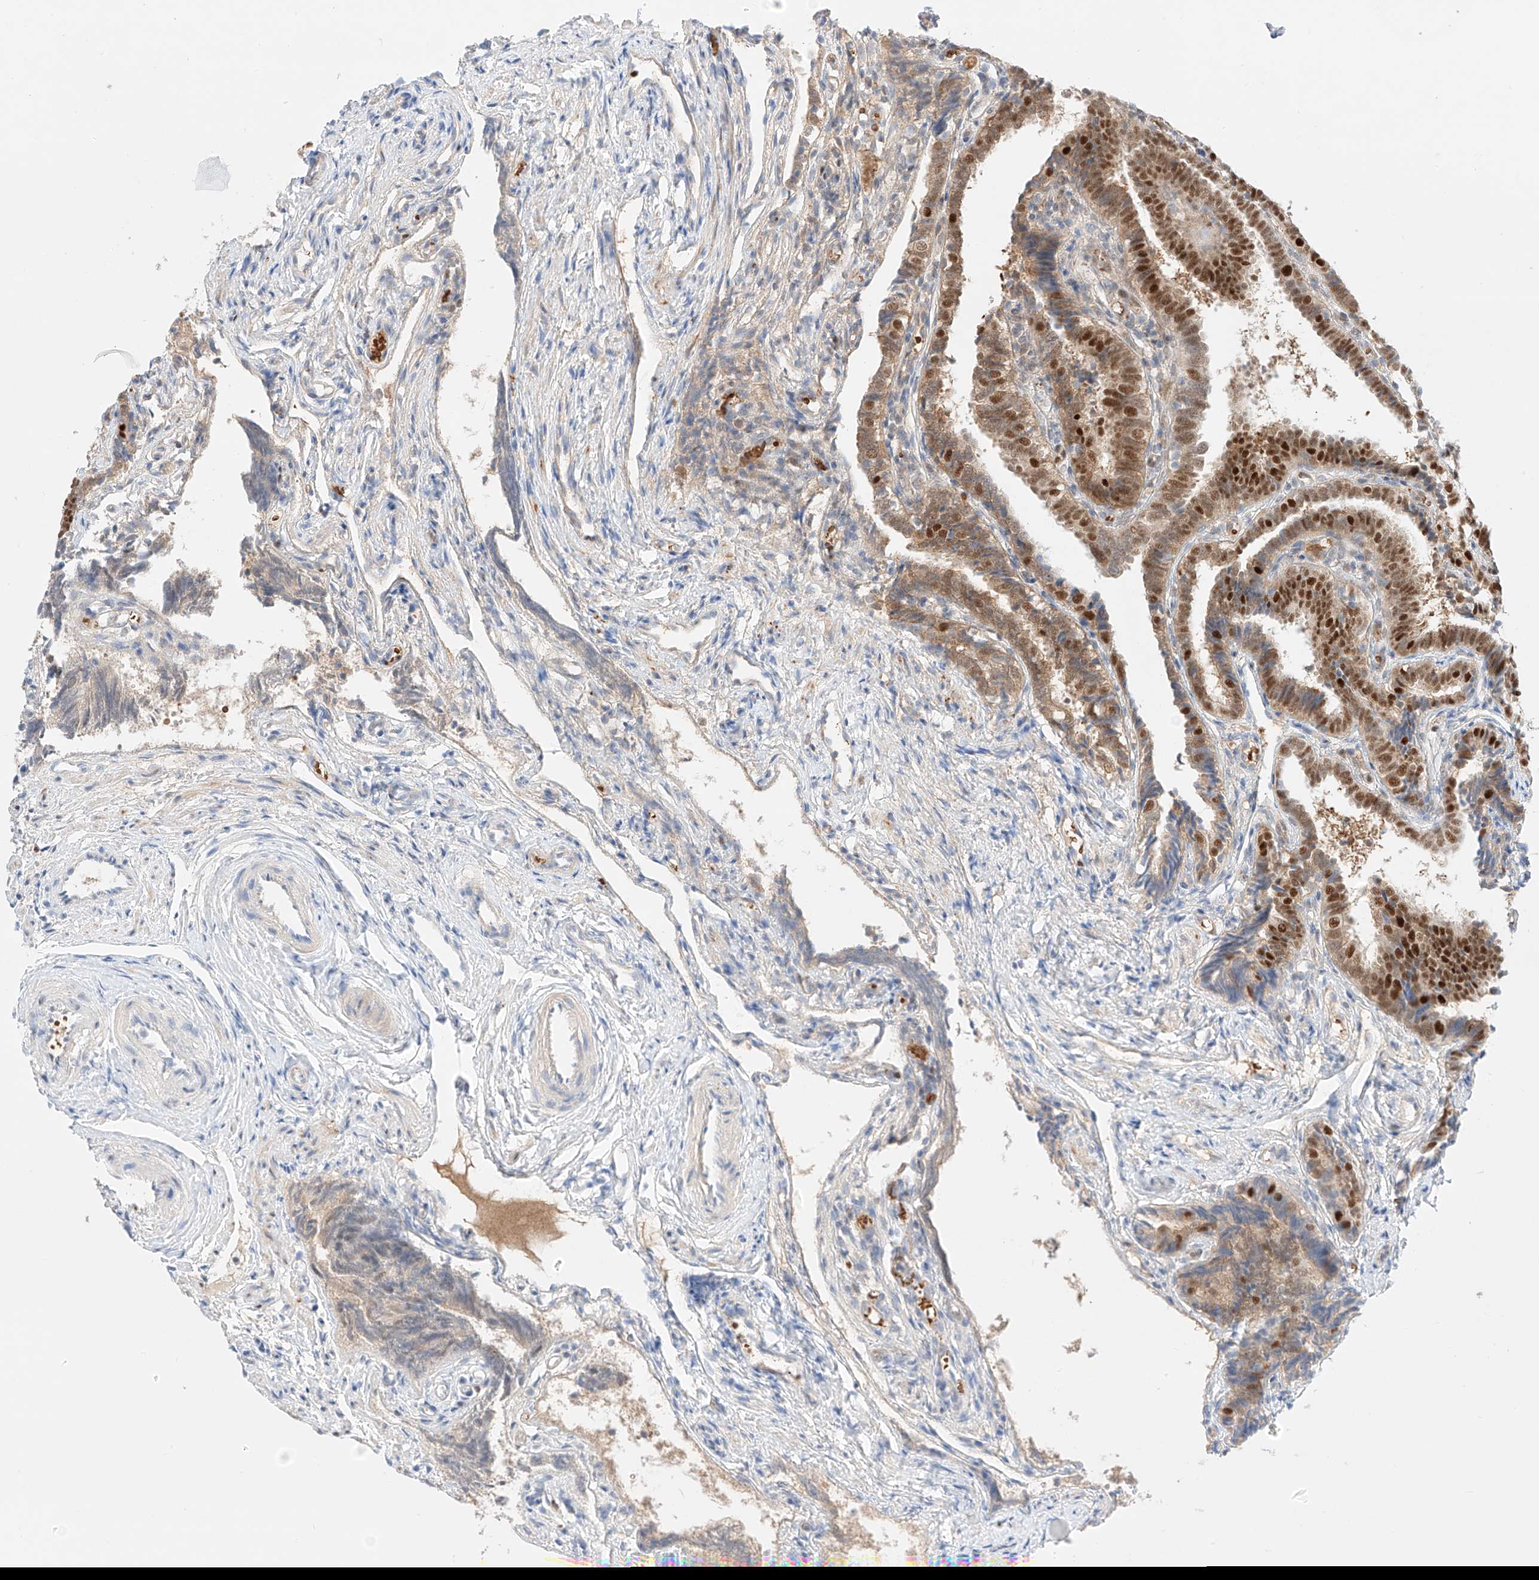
{"staining": {"intensity": "strong", "quantity": ">75%", "location": "nuclear"}, "tissue": "fallopian tube", "cell_type": "Glandular cells", "image_type": "normal", "snomed": [{"axis": "morphology", "description": "Normal tissue, NOS"}, {"axis": "topography", "description": "Fallopian tube"}], "caption": "This histopathology image demonstrates immunohistochemistry staining of normal fallopian tube, with high strong nuclear staining in approximately >75% of glandular cells.", "gene": "APIP", "patient": {"sex": "female", "age": 39}}